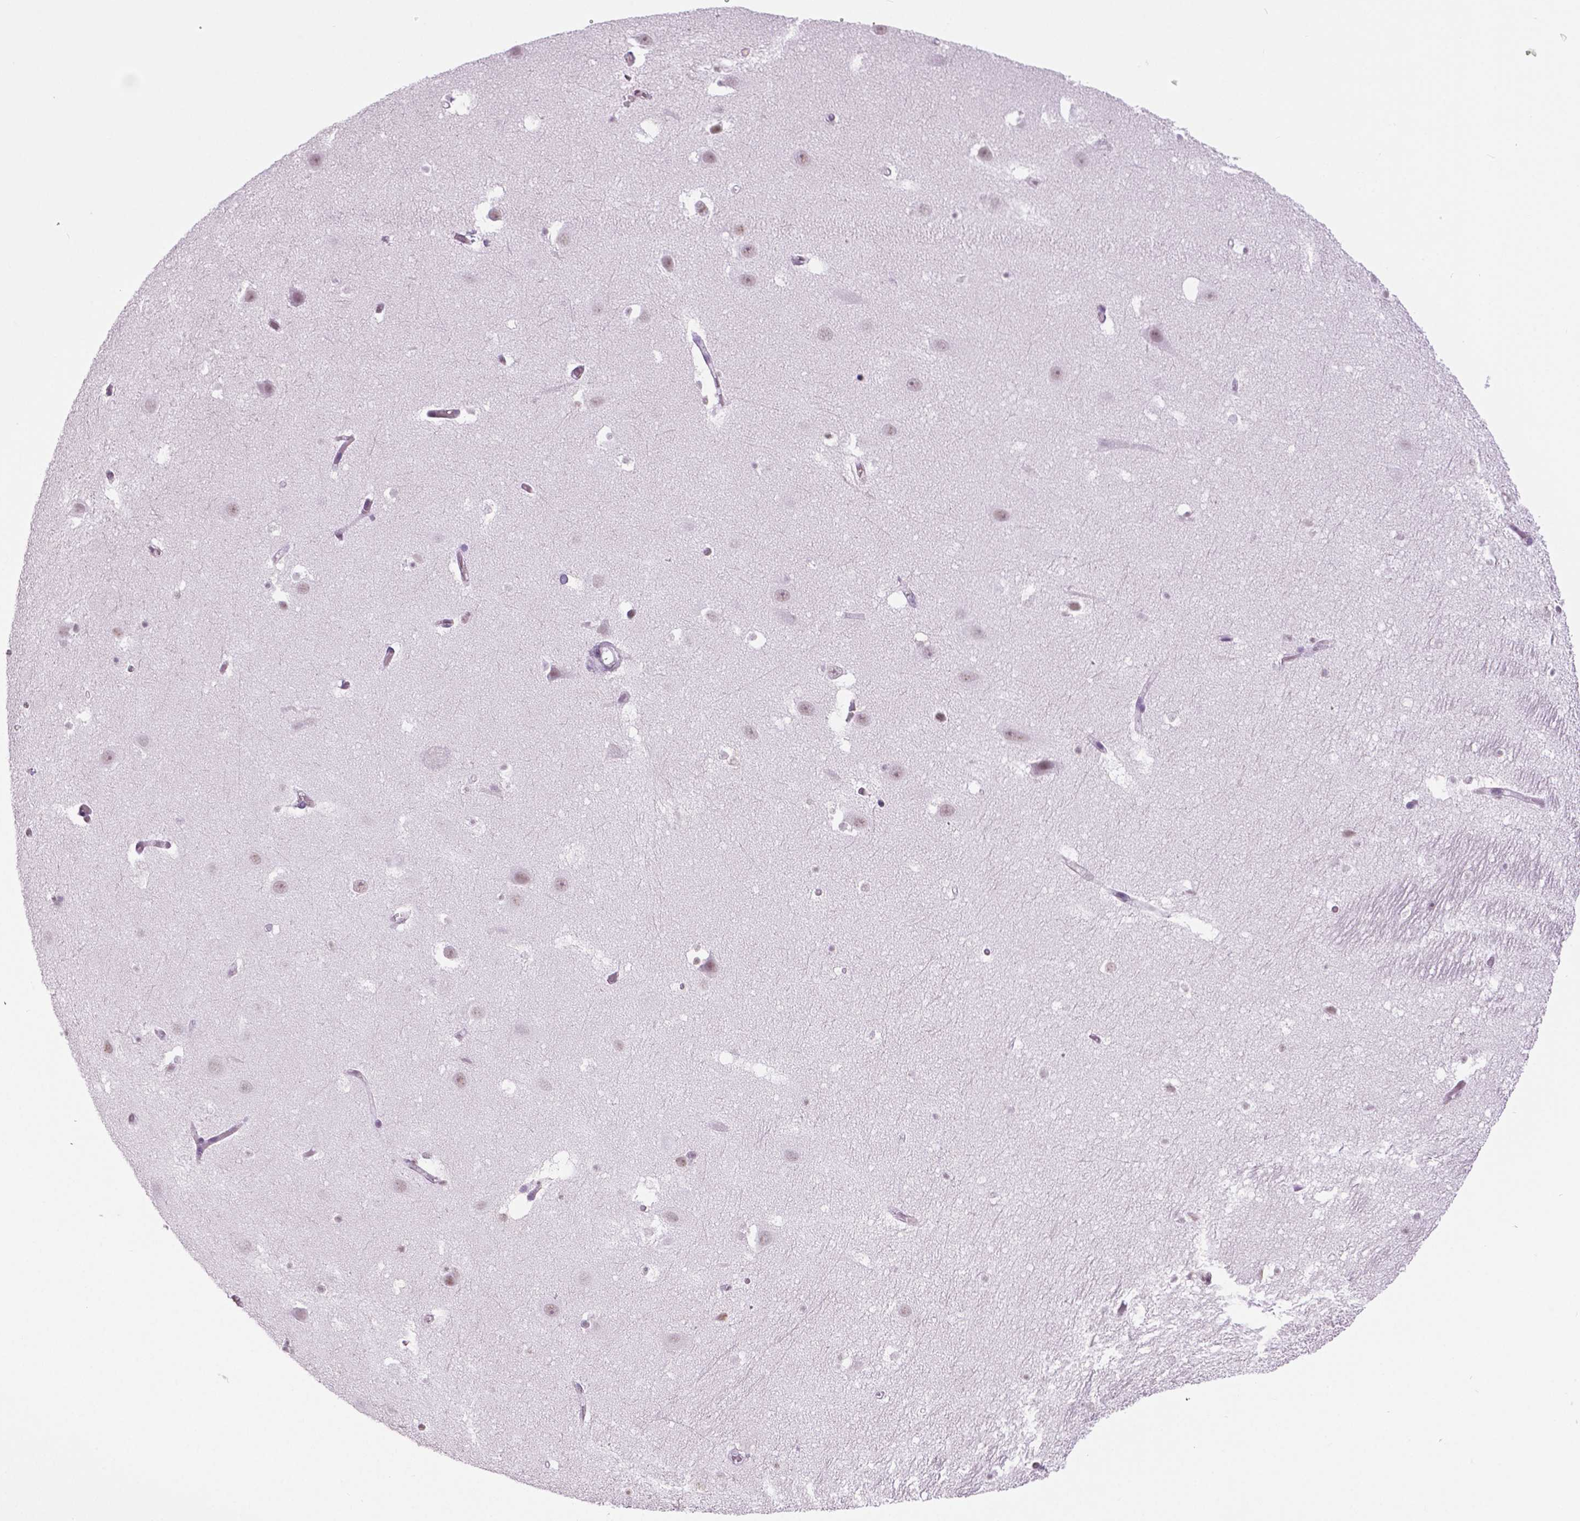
{"staining": {"intensity": "negative", "quantity": "none", "location": "none"}, "tissue": "hippocampus", "cell_type": "Glial cells", "image_type": "normal", "snomed": [{"axis": "morphology", "description": "Normal tissue, NOS"}, {"axis": "topography", "description": "Hippocampus"}], "caption": "Immunohistochemistry (IHC) photomicrograph of benign hippocampus: human hippocampus stained with DAB (3,3'-diaminobenzidine) shows no significant protein expression in glial cells.", "gene": "IGF2BP1", "patient": {"sex": "male", "age": 26}}